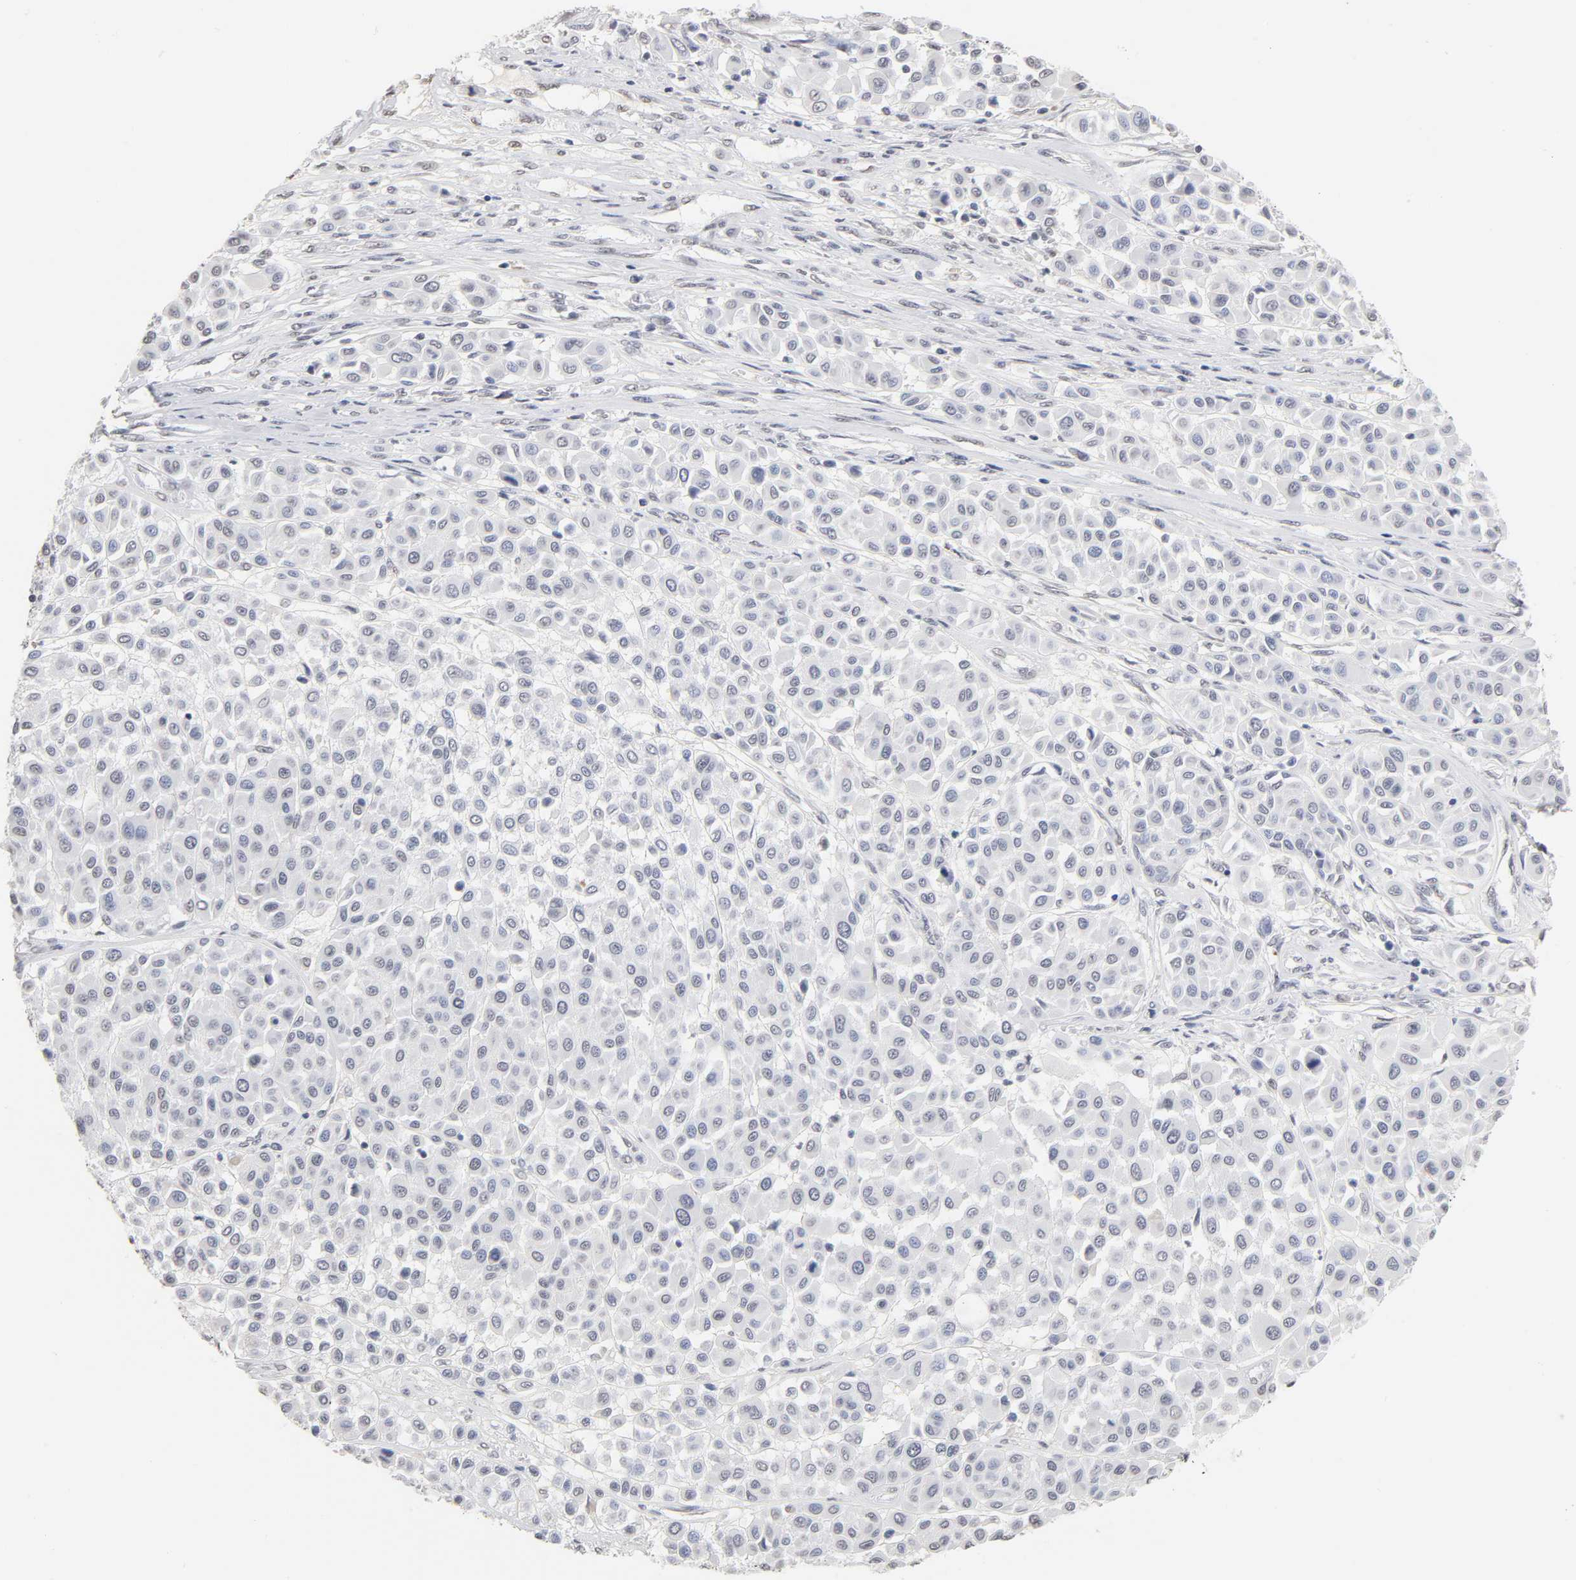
{"staining": {"intensity": "negative", "quantity": "none", "location": "none"}, "tissue": "melanoma", "cell_type": "Tumor cells", "image_type": "cancer", "snomed": [{"axis": "morphology", "description": "Malignant melanoma, Metastatic site"}, {"axis": "topography", "description": "Soft tissue"}], "caption": "There is no significant positivity in tumor cells of melanoma.", "gene": "CRABP2", "patient": {"sex": "male", "age": 41}}